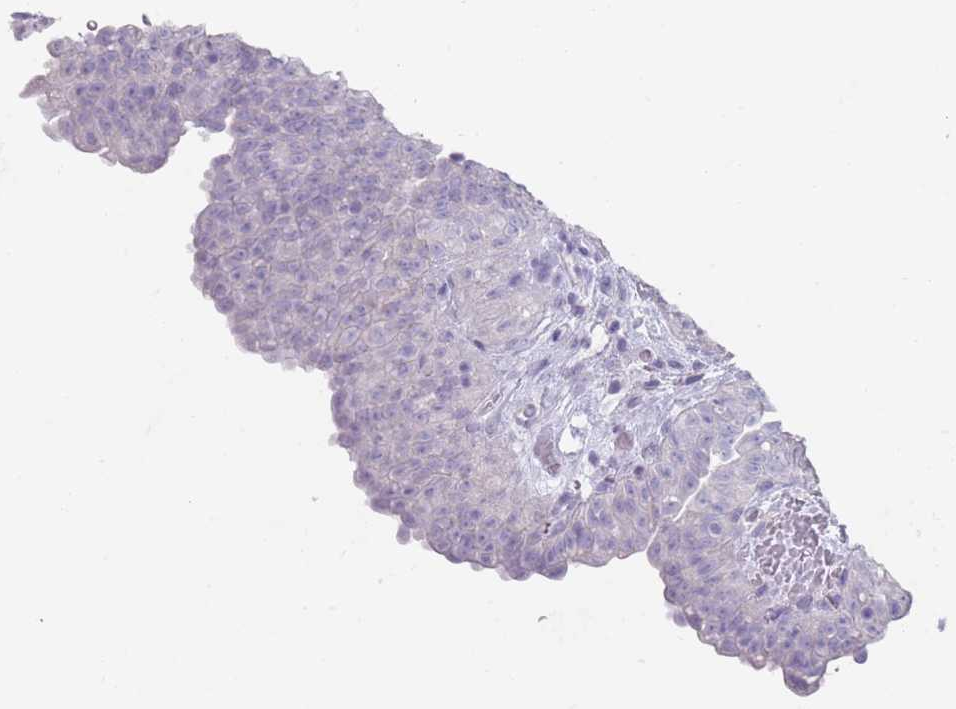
{"staining": {"intensity": "negative", "quantity": "none", "location": "none"}, "tissue": "urinary bladder", "cell_type": "Urothelial cells", "image_type": "normal", "snomed": [{"axis": "morphology", "description": "Normal tissue, NOS"}, {"axis": "topography", "description": "Urinary bladder"}], "caption": "Immunohistochemical staining of unremarkable urinary bladder reveals no significant positivity in urothelial cells.", "gene": "RHBG", "patient": {"sex": "male", "age": 69}}